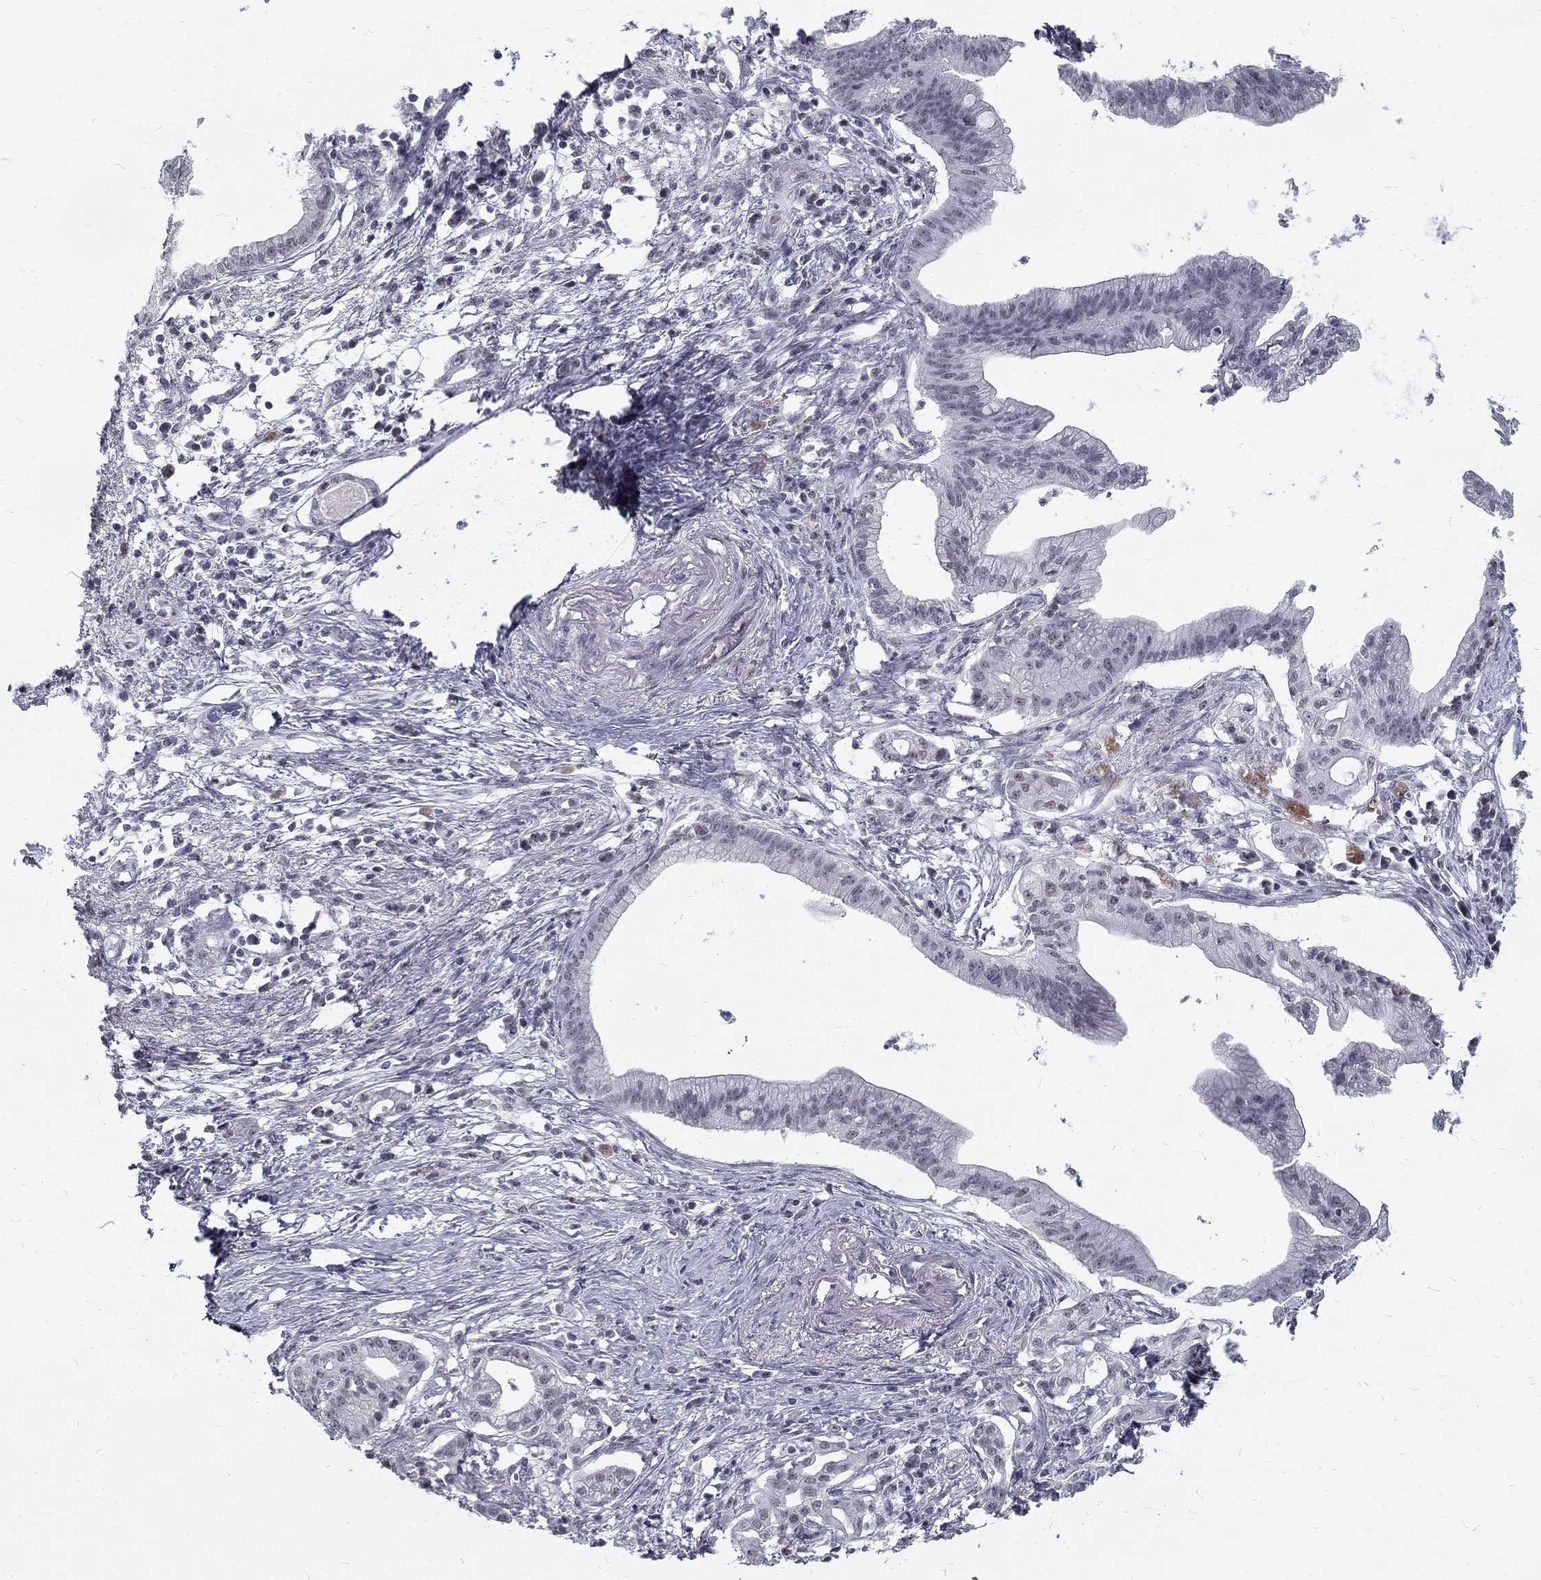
{"staining": {"intensity": "negative", "quantity": "none", "location": "none"}, "tissue": "pancreatic cancer", "cell_type": "Tumor cells", "image_type": "cancer", "snomed": [{"axis": "morphology", "description": "Normal tissue, NOS"}, {"axis": "morphology", "description": "Adenocarcinoma, NOS"}, {"axis": "topography", "description": "Pancreas"}], "caption": "The histopathology image exhibits no staining of tumor cells in adenocarcinoma (pancreatic). (DAB (3,3'-diaminobenzidine) immunohistochemistry (IHC) visualized using brightfield microscopy, high magnification).", "gene": "SNORC", "patient": {"sex": "female", "age": 58}}